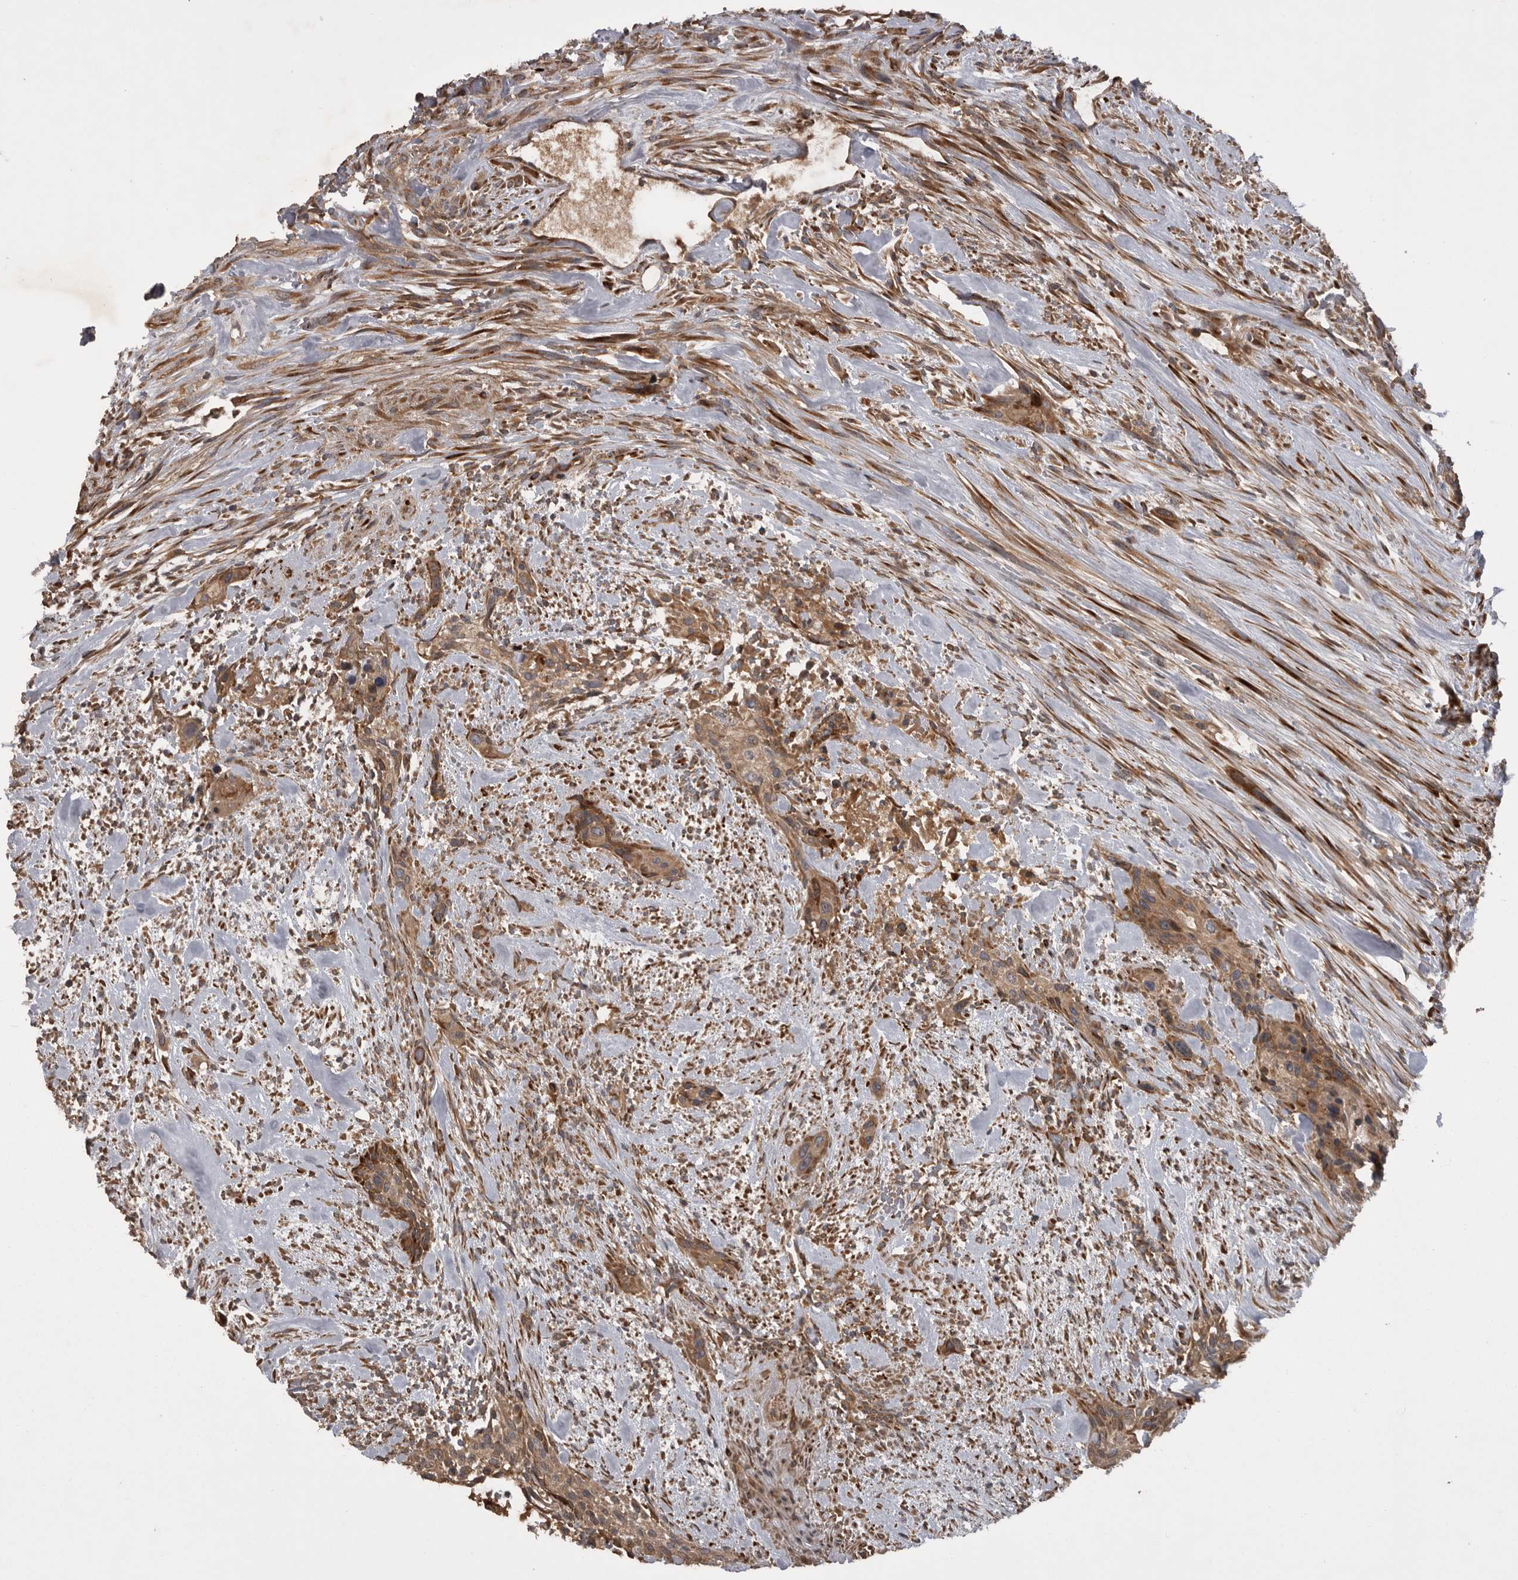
{"staining": {"intensity": "moderate", "quantity": ">75%", "location": "cytoplasmic/membranous"}, "tissue": "urothelial cancer", "cell_type": "Tumor cells", "image_type": "cancer", "snomed": [{"axis": "morphology", "description": "Urothelial carcinoma, High grade"}, {"axis": "topography", "description": "Urinary bladder"}], "caption": "Protein staining demonstrates moderate cytoplasmic/membranous expression in approximately >75% of tumor cells in high-grade urothelial carcinoma.", "gene": "RAB3GAP2", "patient": {"sex": "male", "age": 35}}